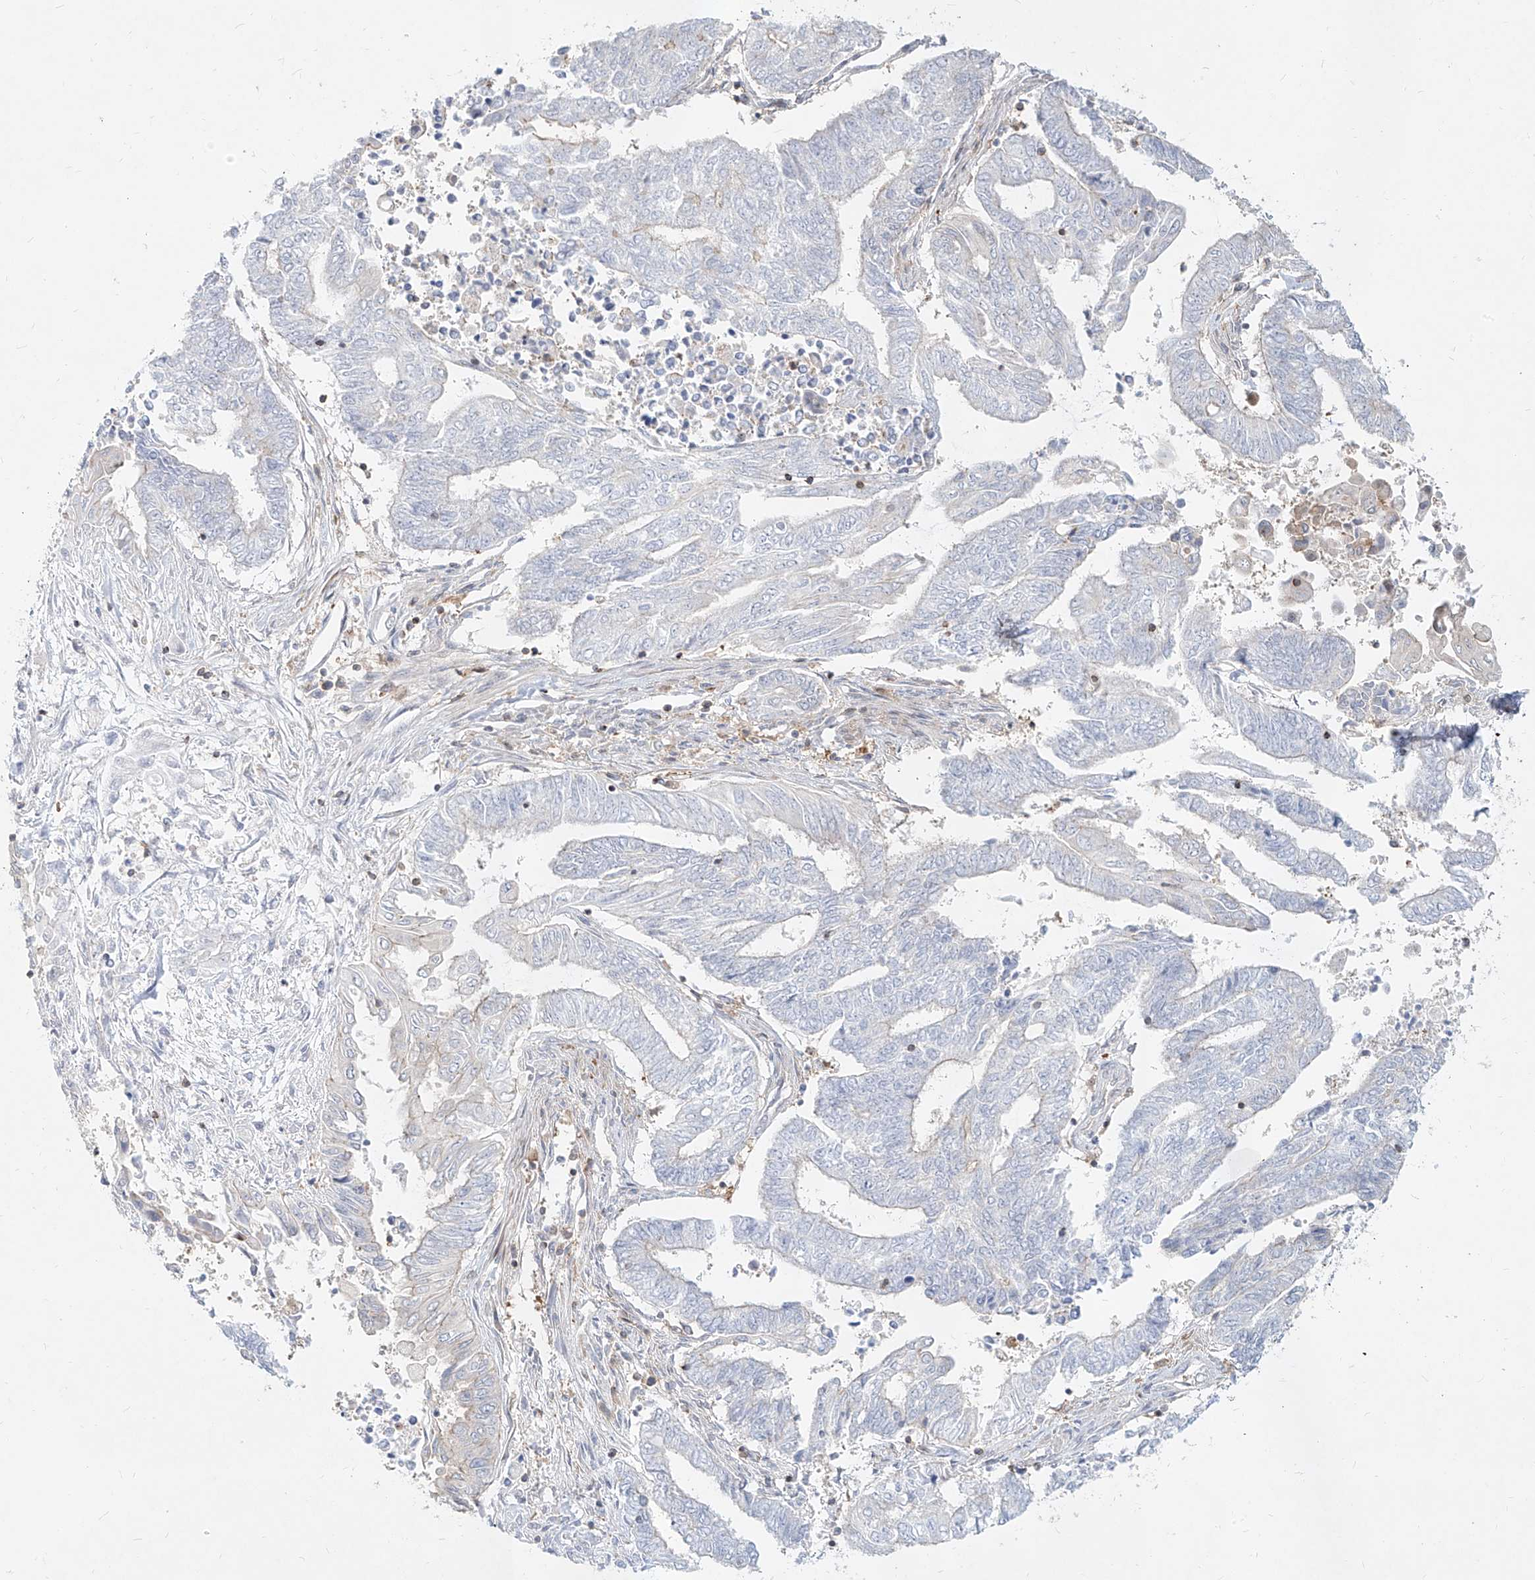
{"staining": {"intensity": "negative", "quantity": "none", "location": "none"}, "tissue": "endometrial cancer", "cell_type": "Tumor cells", "image_type": "cancer", "snomed": [{"axis": "morphology", "description": "Adenocarcinoma, NOS"}, {"axis": "topography", "description": "Uterus"}, {"axis": "topography", "description": "Endometrium"}], "caption": "Image shows no protein staining in tumor cells of endometrial cancer tissue.", "gene": "SLC2A12", "patient": {"sex": "female", "age": 70}}